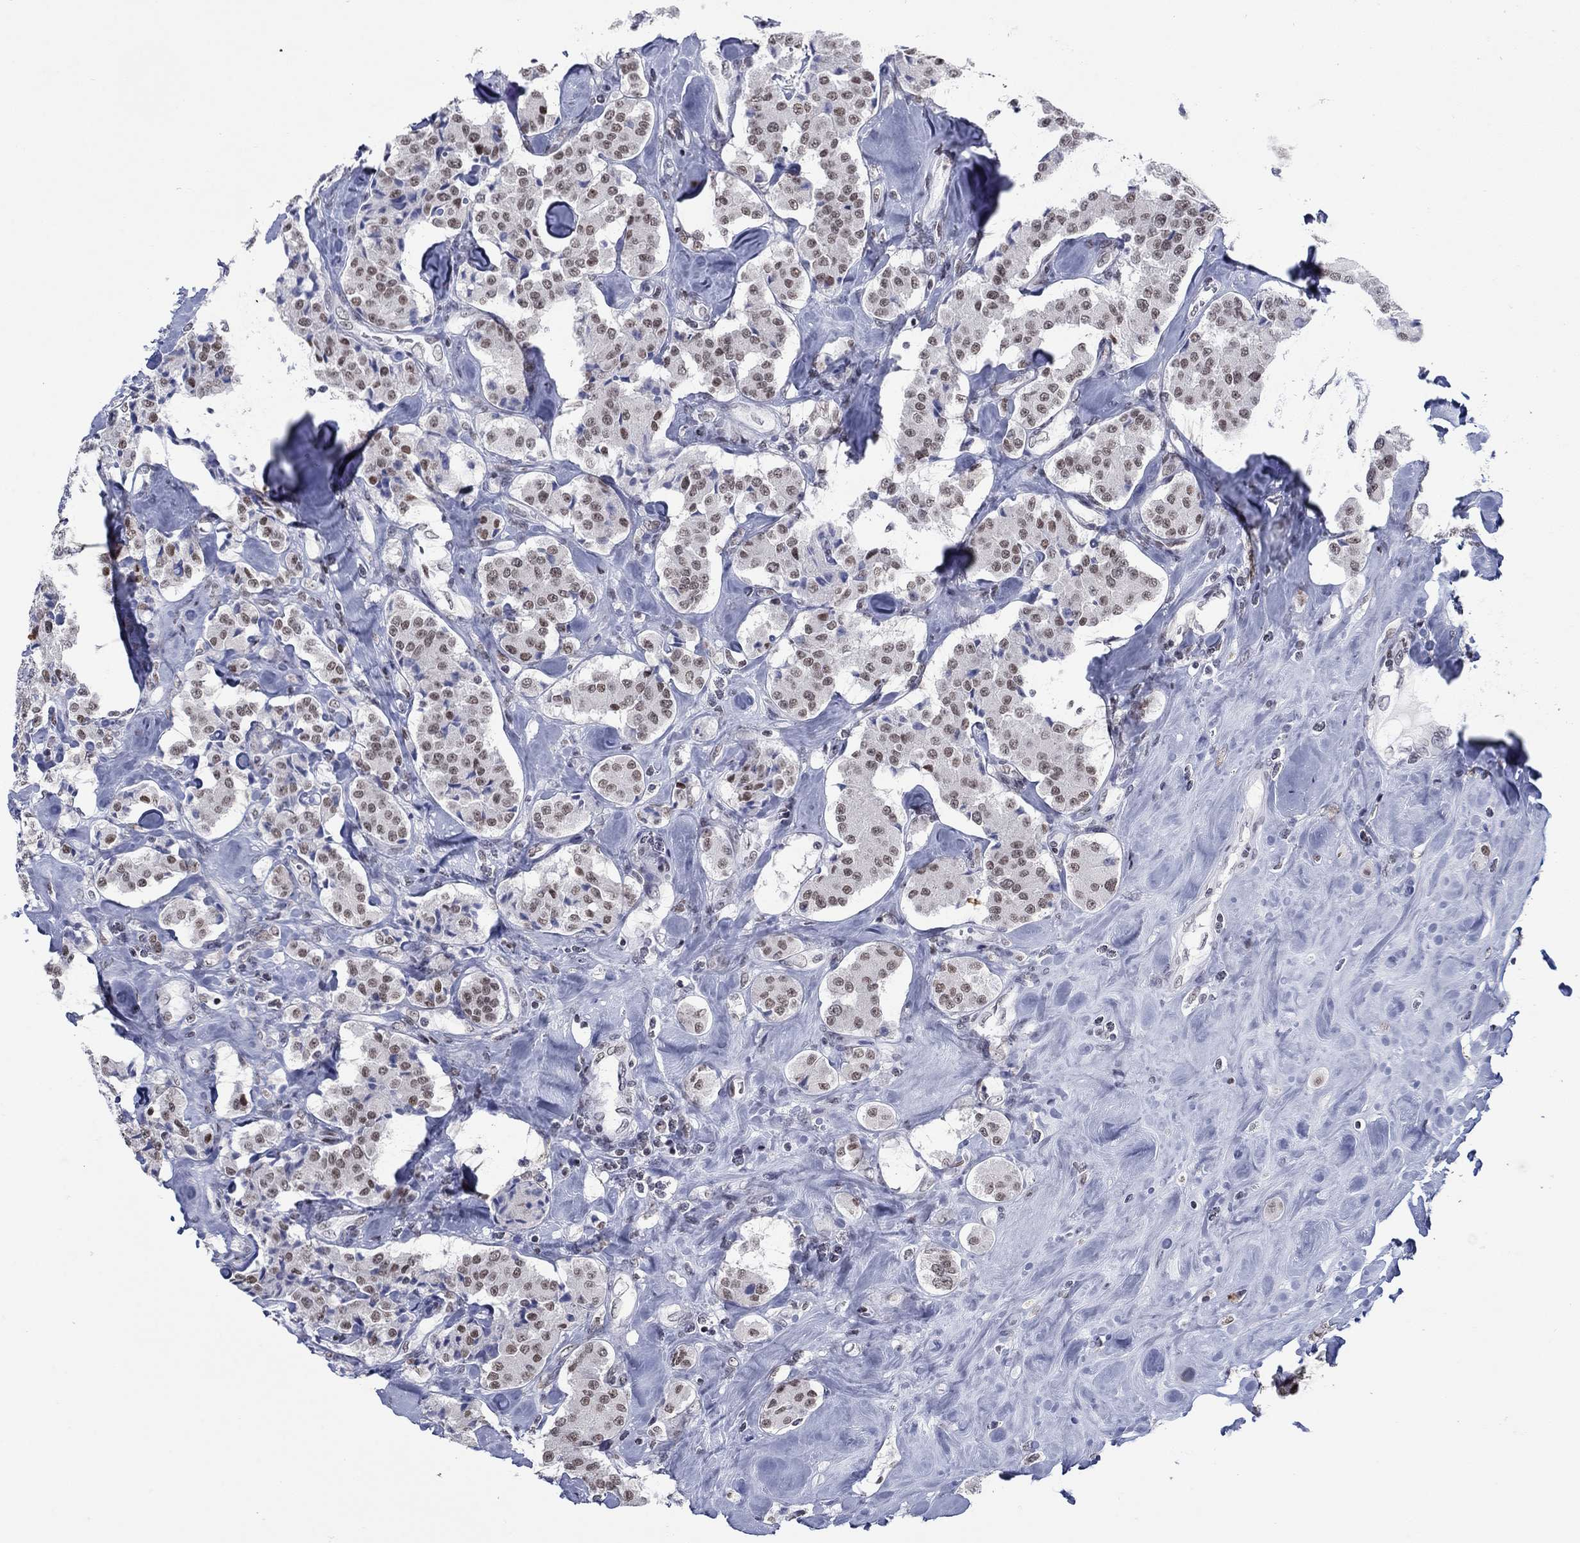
{"staining": {"intensity": "moderate", "quantity": ">75%", "location": "nuclear"}, "tissue": "carcinoid", "cell_type": "Tumor cells", "image_type": "cancer", "snomed": [{"axis": "morphology", "description": "Carcinoid, malignant, NOS"}, {"axis": "topography", "description": "Pancreas"}], "caption": "An immunohistochemistry histopathology image of tumor tissue is shown. Protein staining in brown highlights moderate nuclear positivity in carcinoid within tumor cells.", "gene": "NPAS3", "patient": {"sex": "male", "age": 41}}